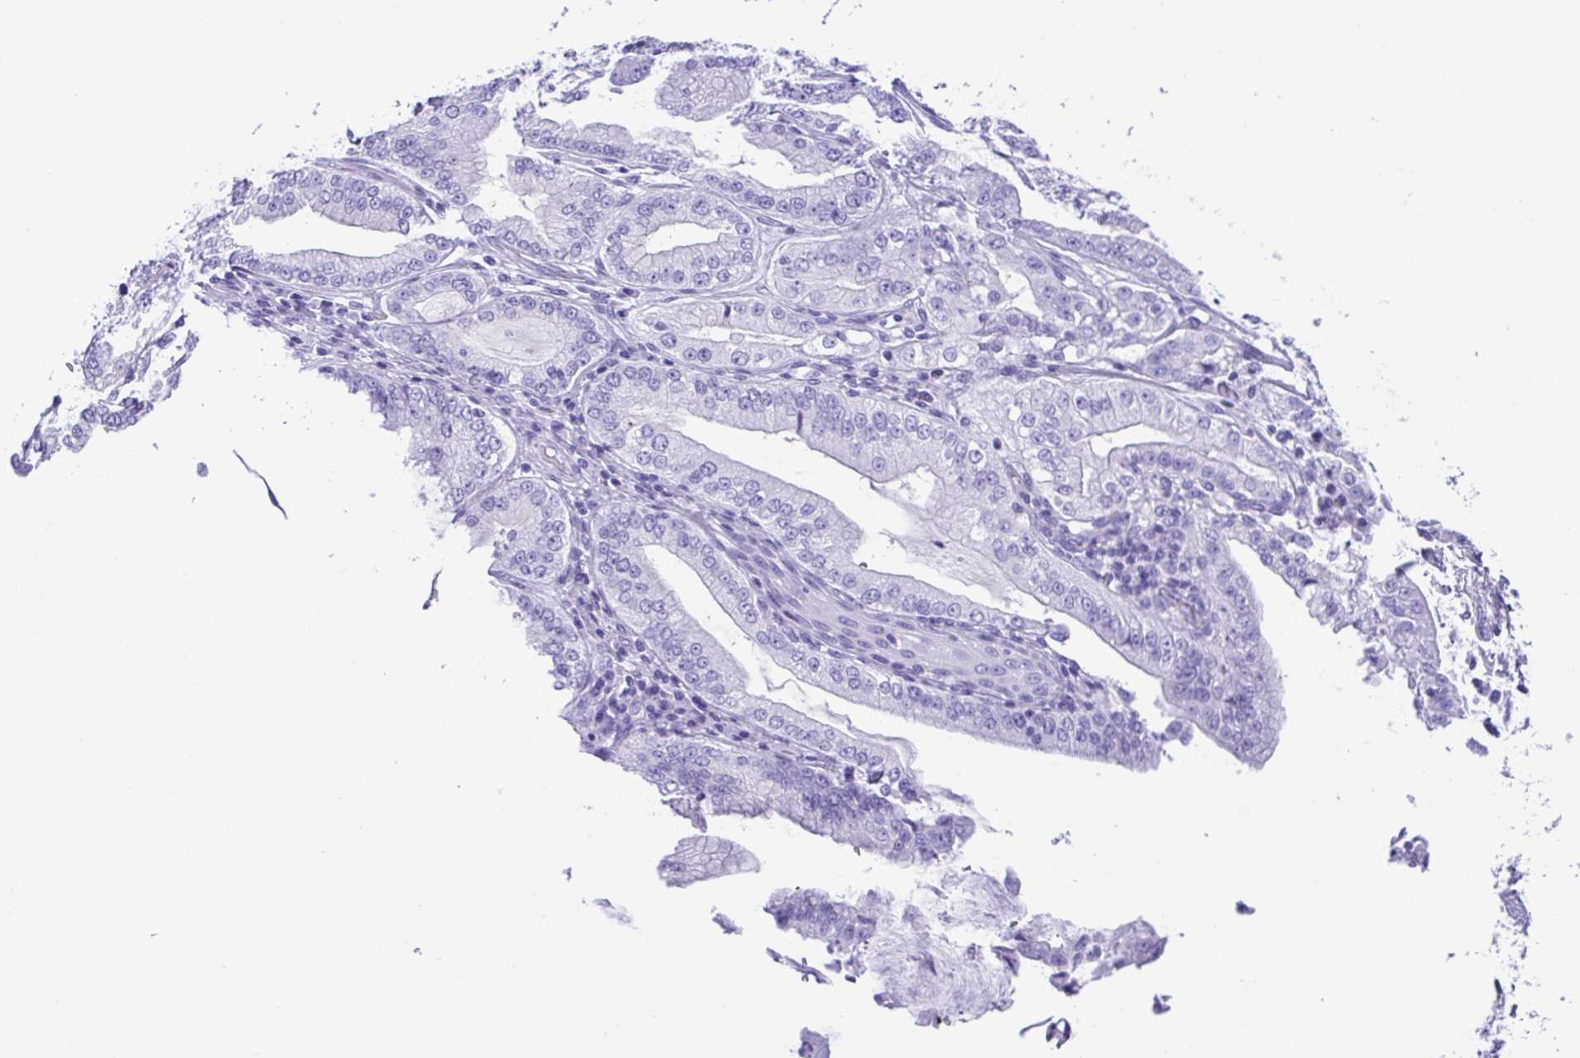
{"staining": {"intensity": "negative", "quantity": "none", "location": "none"}, "tissue": "stomach cancer", "cell_type": "Tumor cells", "image_type": "cancer", "snomed": [{"axis": "morphology", "description": "Adenocarcinoma, NOS"}, {"axis": "topography", "description": "Stomach, upper"}], "caption": "Protein analysis of adenocarcinoma (stomach) demonstrates no significant staining in tumor cells.", "gene": "ERP27", "patient": {"sex": "female", "age": 74}}